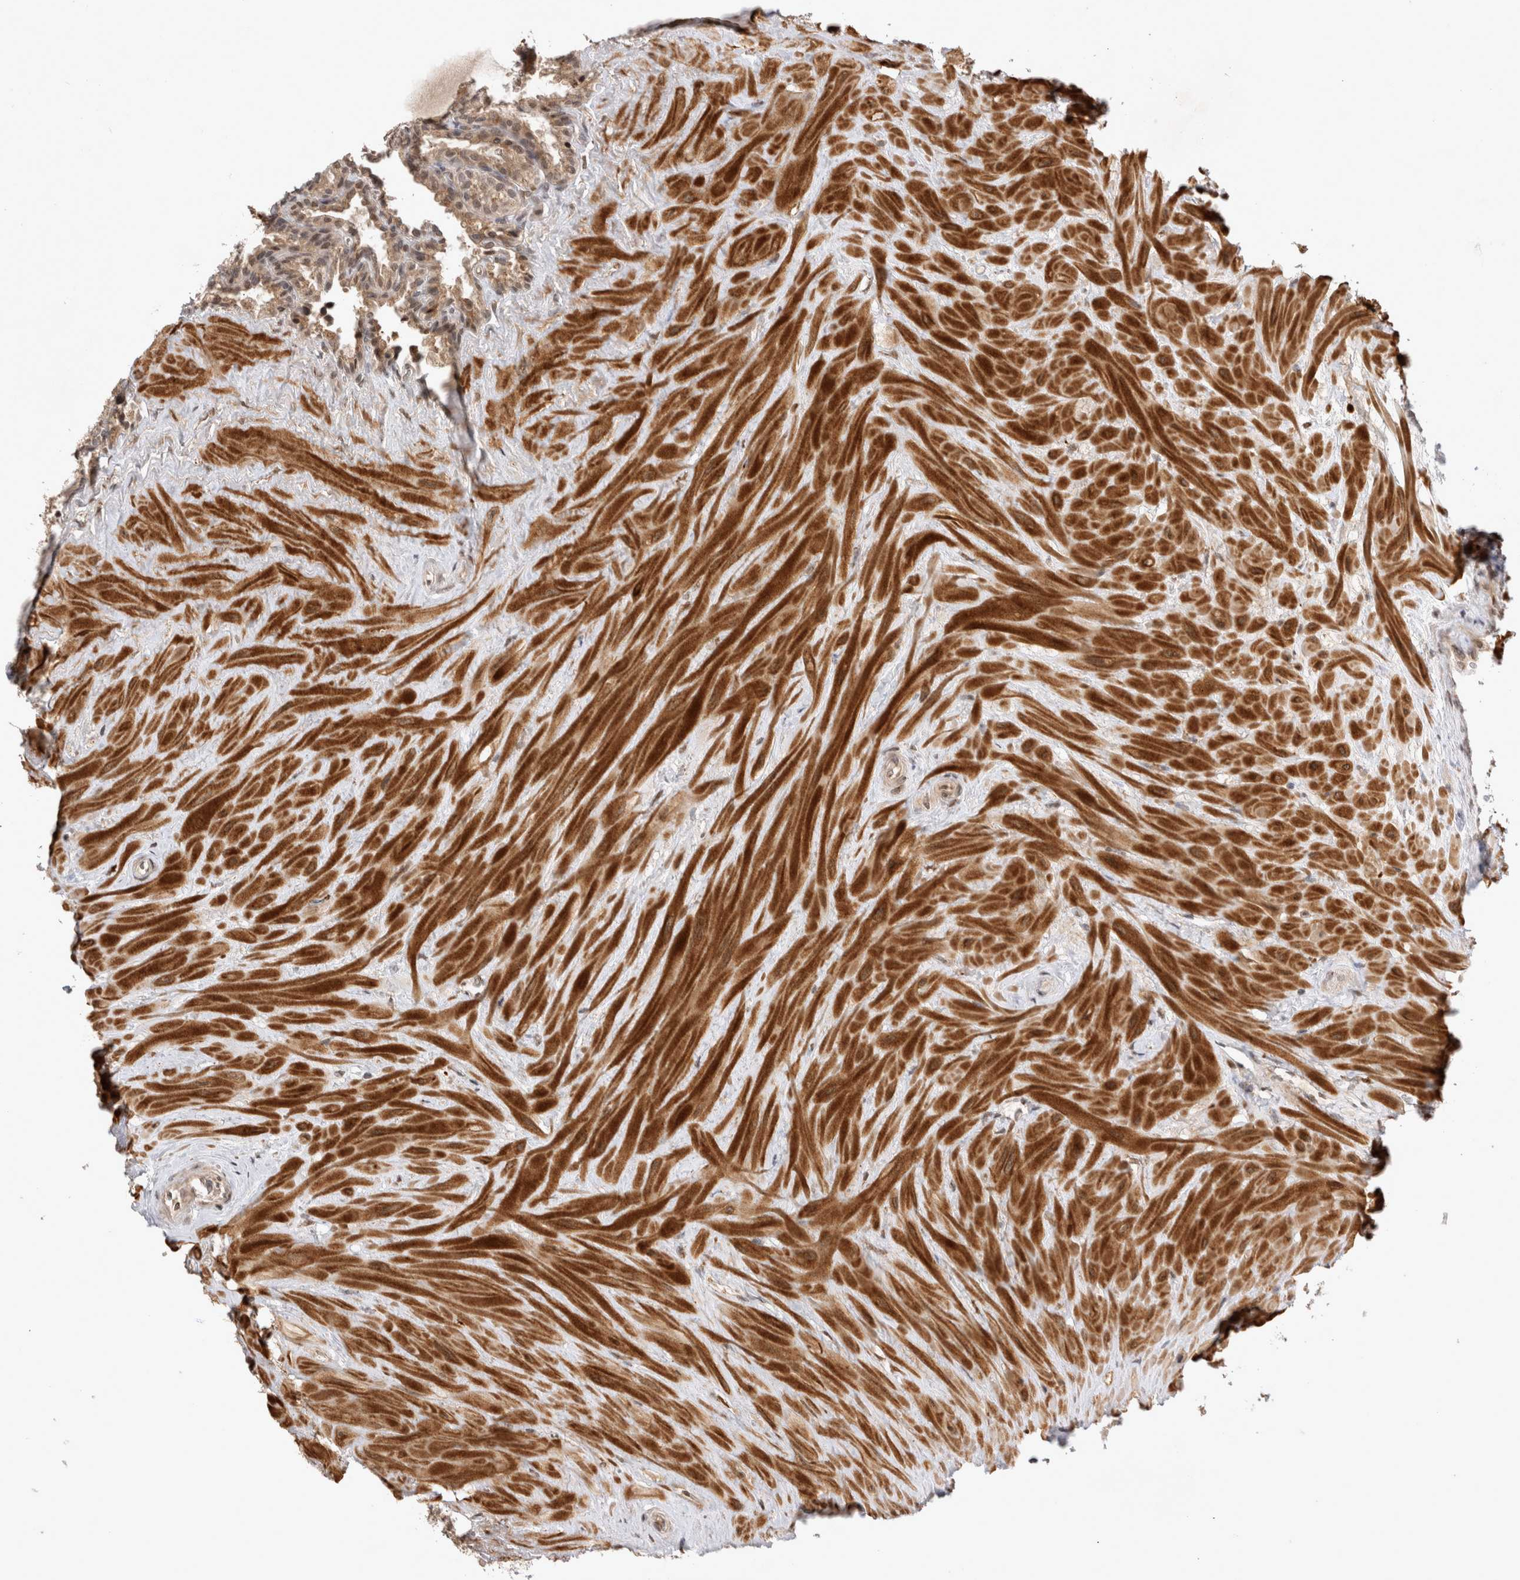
{"staining": {"intensity": "moderate", "quantity": ">75%", "location": "cytoplasmic/membranous,nuclear"}, "tissue": "seminal vesicle", "cell_type": "Glandular cells", "image_type": "normal", "snomed": [{"axis": "morphology", "description": "Normal tissue, NOS"}, {"axis": "topography", "description": "Seminal veicle"}], "caption": "Immunohistochemistry staining of normal seminal vesicle, which reveals medium levels of moderate cytoplasmic/membranous,nuclear positivity in approximately >75% of glandular cells indicating moderate cytoplasmic/membranous,nuclear protein positivity. The staining was performed using DAB (3,3'-diaminobenzidine) (brown) for protein detection and nuclei were counterstained in hematoxylin (blue).", "gene": "TMEM65", "patient": {"sex": "male", "age": 46}}